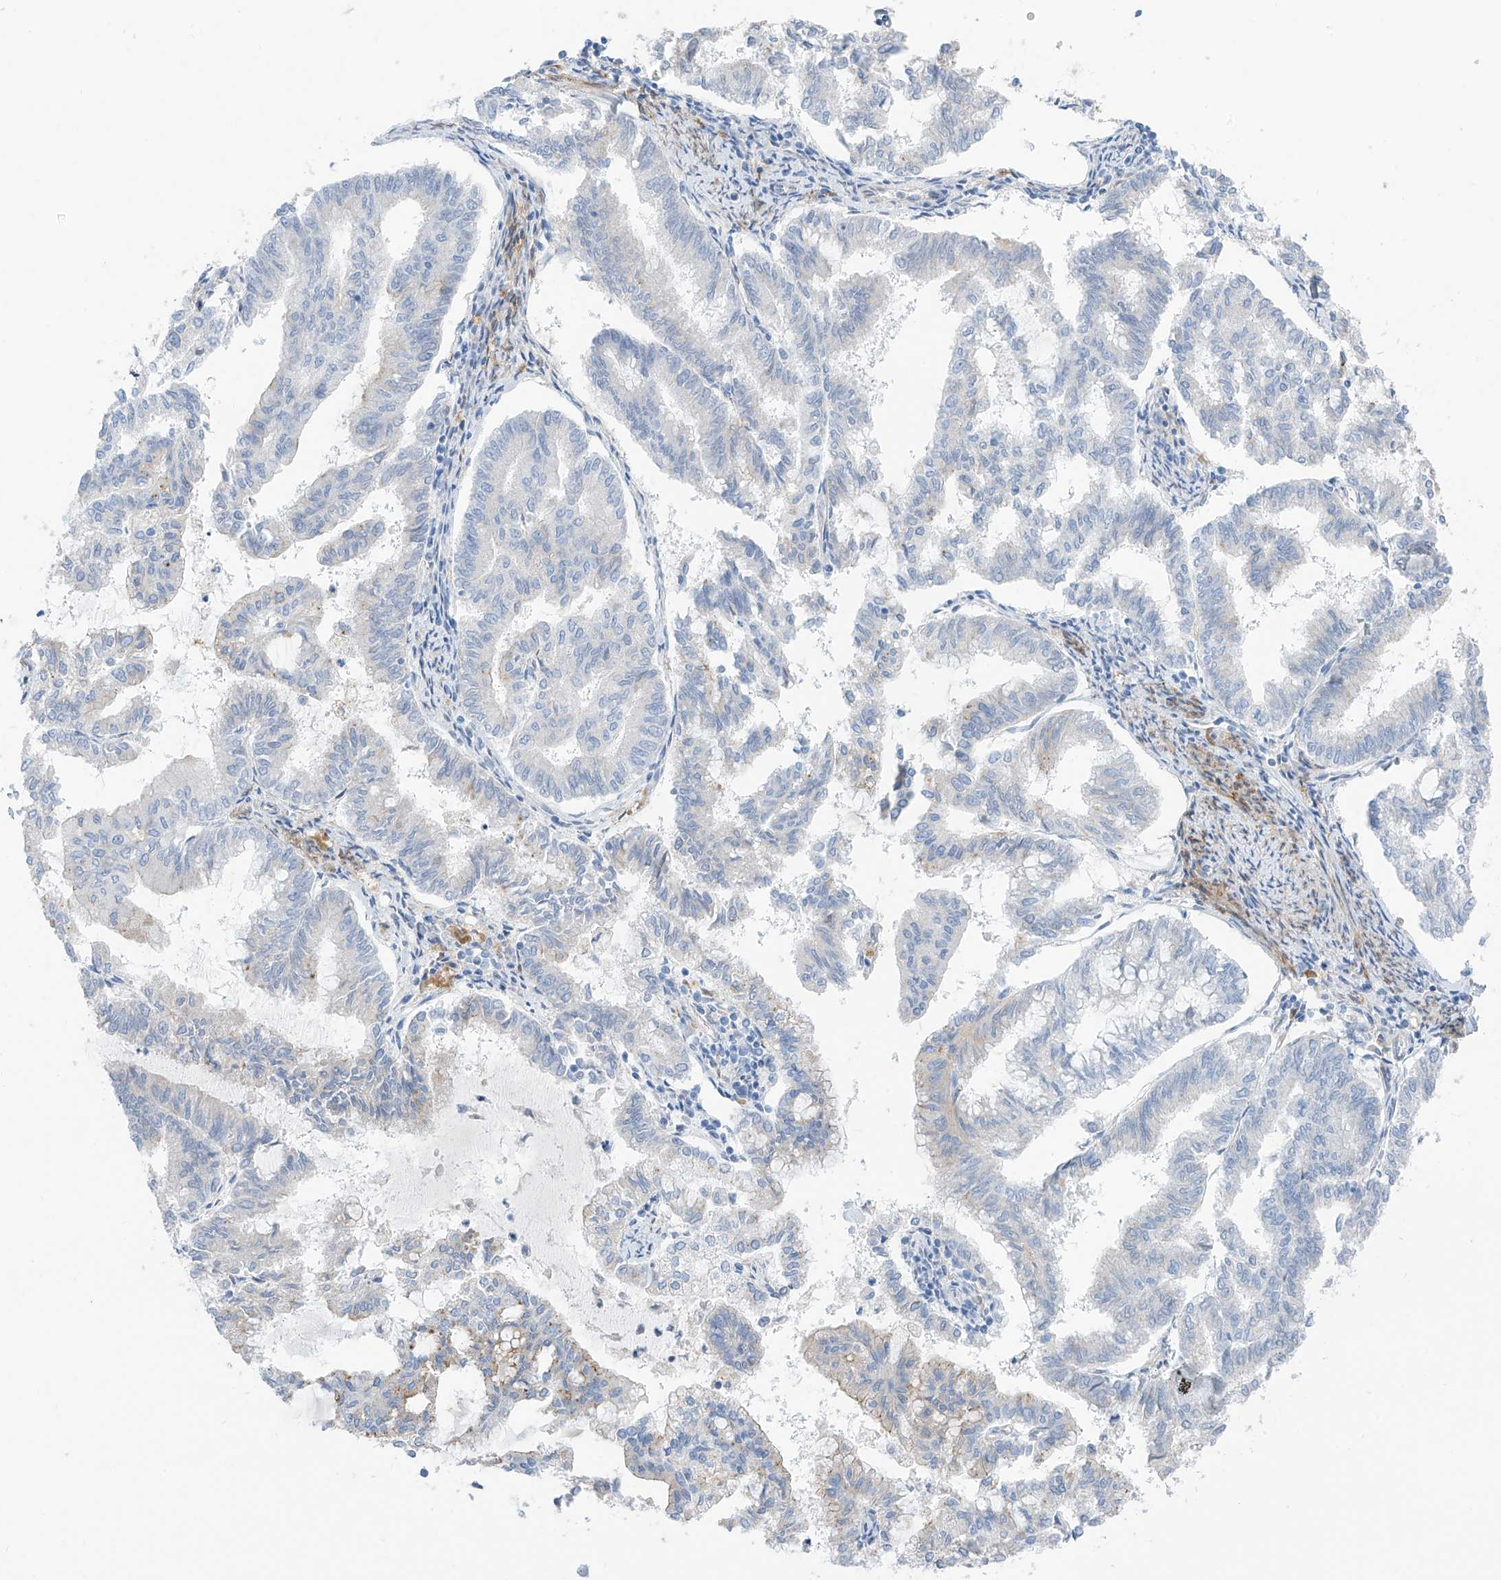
{"staining": {"intensity": "negative", "quantity": "none", "location": "none"}, "tissue": "endometrial cancer", "cell_type": "Tumor cells", "image_type": "cancer", "snomed": [{"axis": "morphology", "description": "Adenocarcinoma, NOS"}, {"axis": "topography", "description": "Endometrium"}], "caption": "Tumor cells show no significant protein positivity in endometrial cancer.", "gene": "ITGA9", "patient": {"sex": "female", "age": 79}}